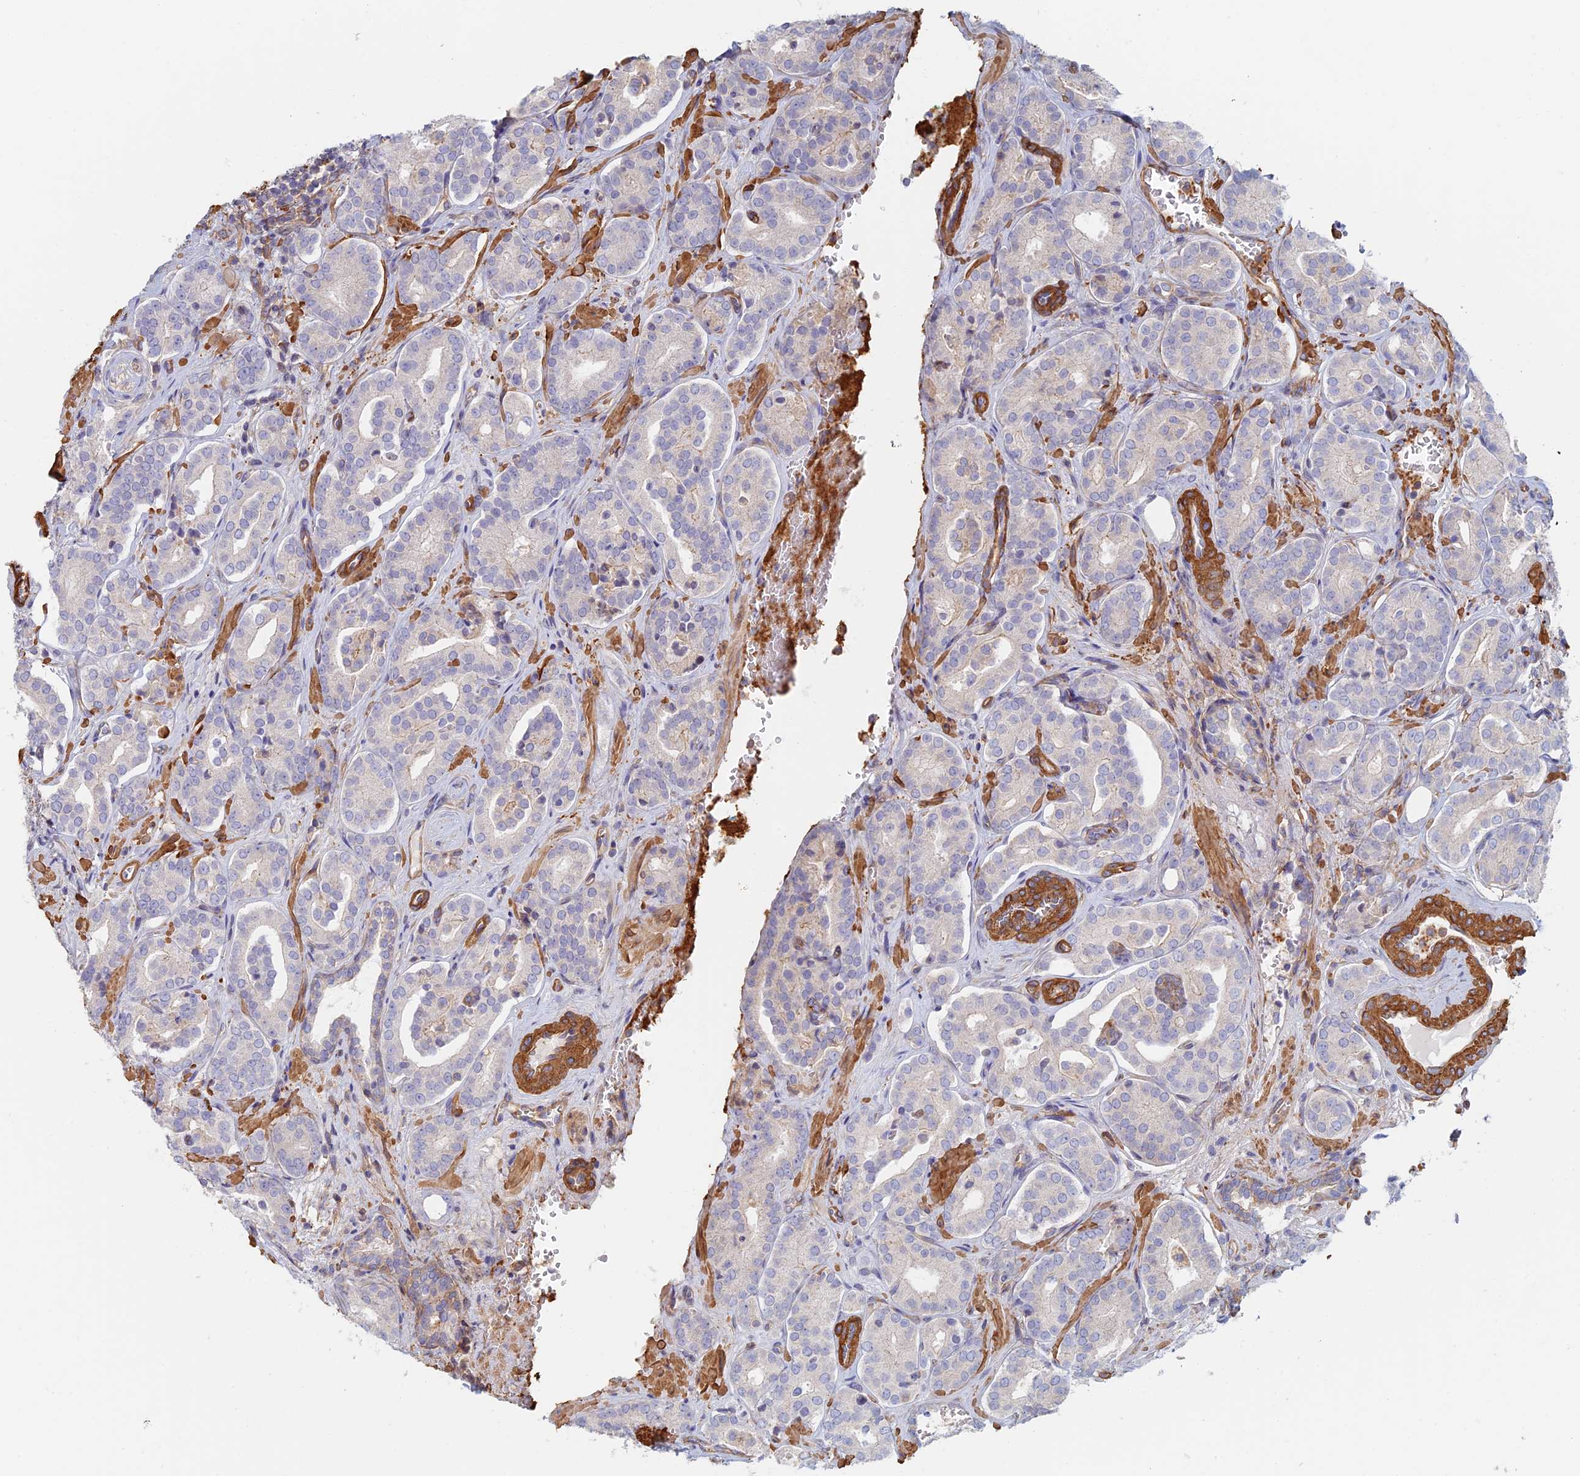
{"staining": {"intensity": "negative", "quantity": "none", "location": "none"}, "tissue": "prostate cancer", "cell_type": "Tumor cells", "image_type": "cancer", "snomed": [{"axis": "morphology", "description": "Adenocarcinoma, High grade"}, {"axis": "topography", "description": "Prostate"}], "caption": "There is no significant expression in tumor cells of prostate high-grade adenocarcinoma. (DAB IHC, high magnification).", "gene": "PAK4", "patient": {"sex": "male", "age": 66}}